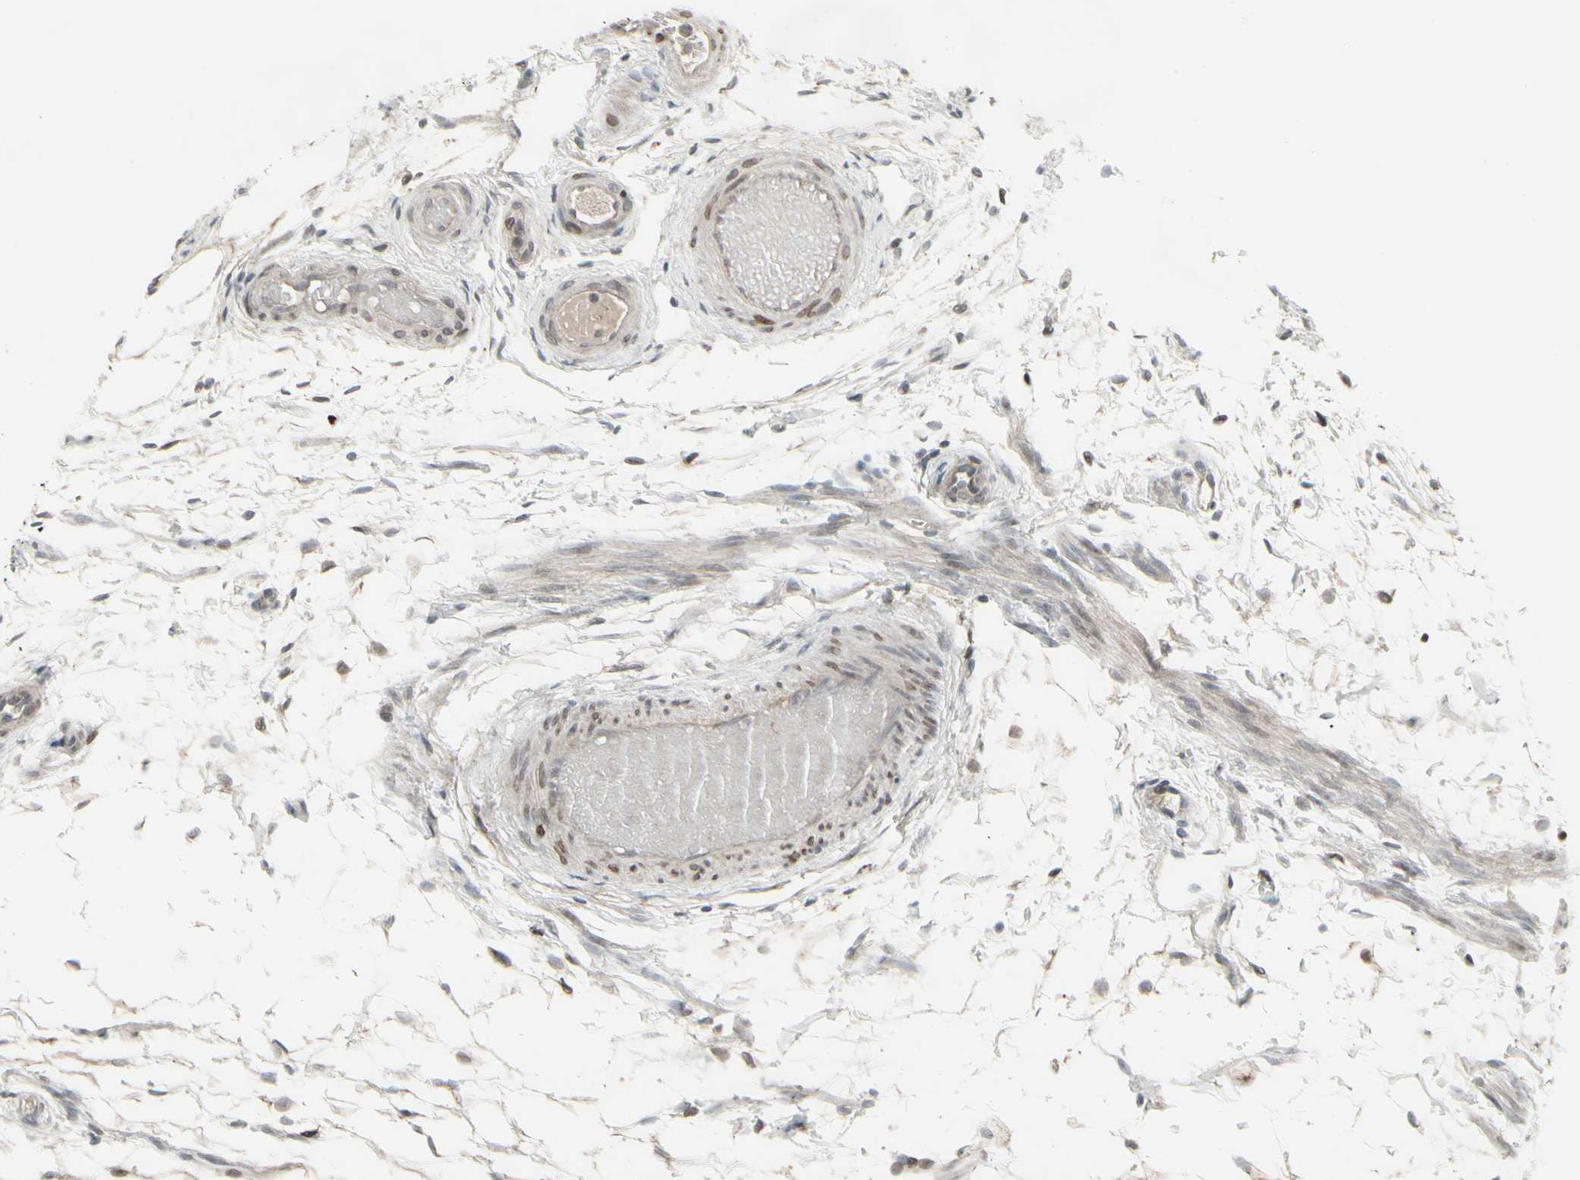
{"staining": {"intensity": "moderate", "quantity": "25%-75%", "location": "cytoplasmic/membranous,nuclear"}, "tissue": "fallopian tube", "cell_type": "Glandular cells", "image_type": "normal", "snomed": [{"axis": "morphology", "description": "Normal tissue, NOS"}, {"axis": "morphology", "description": "Dermoid, NOS"}, {"axis": "topography", "description": "Fallopian tube"}], "caption": "The histopathology image displays immunohistochemical staining of benign fallopian tube. There is moderate cytoplasmic/membranous,nuclear positivity is seen in about 25%-75% of glandular cells.", "gene": "IGFBP6", "patient": {"sex": "female", "age": 33}}